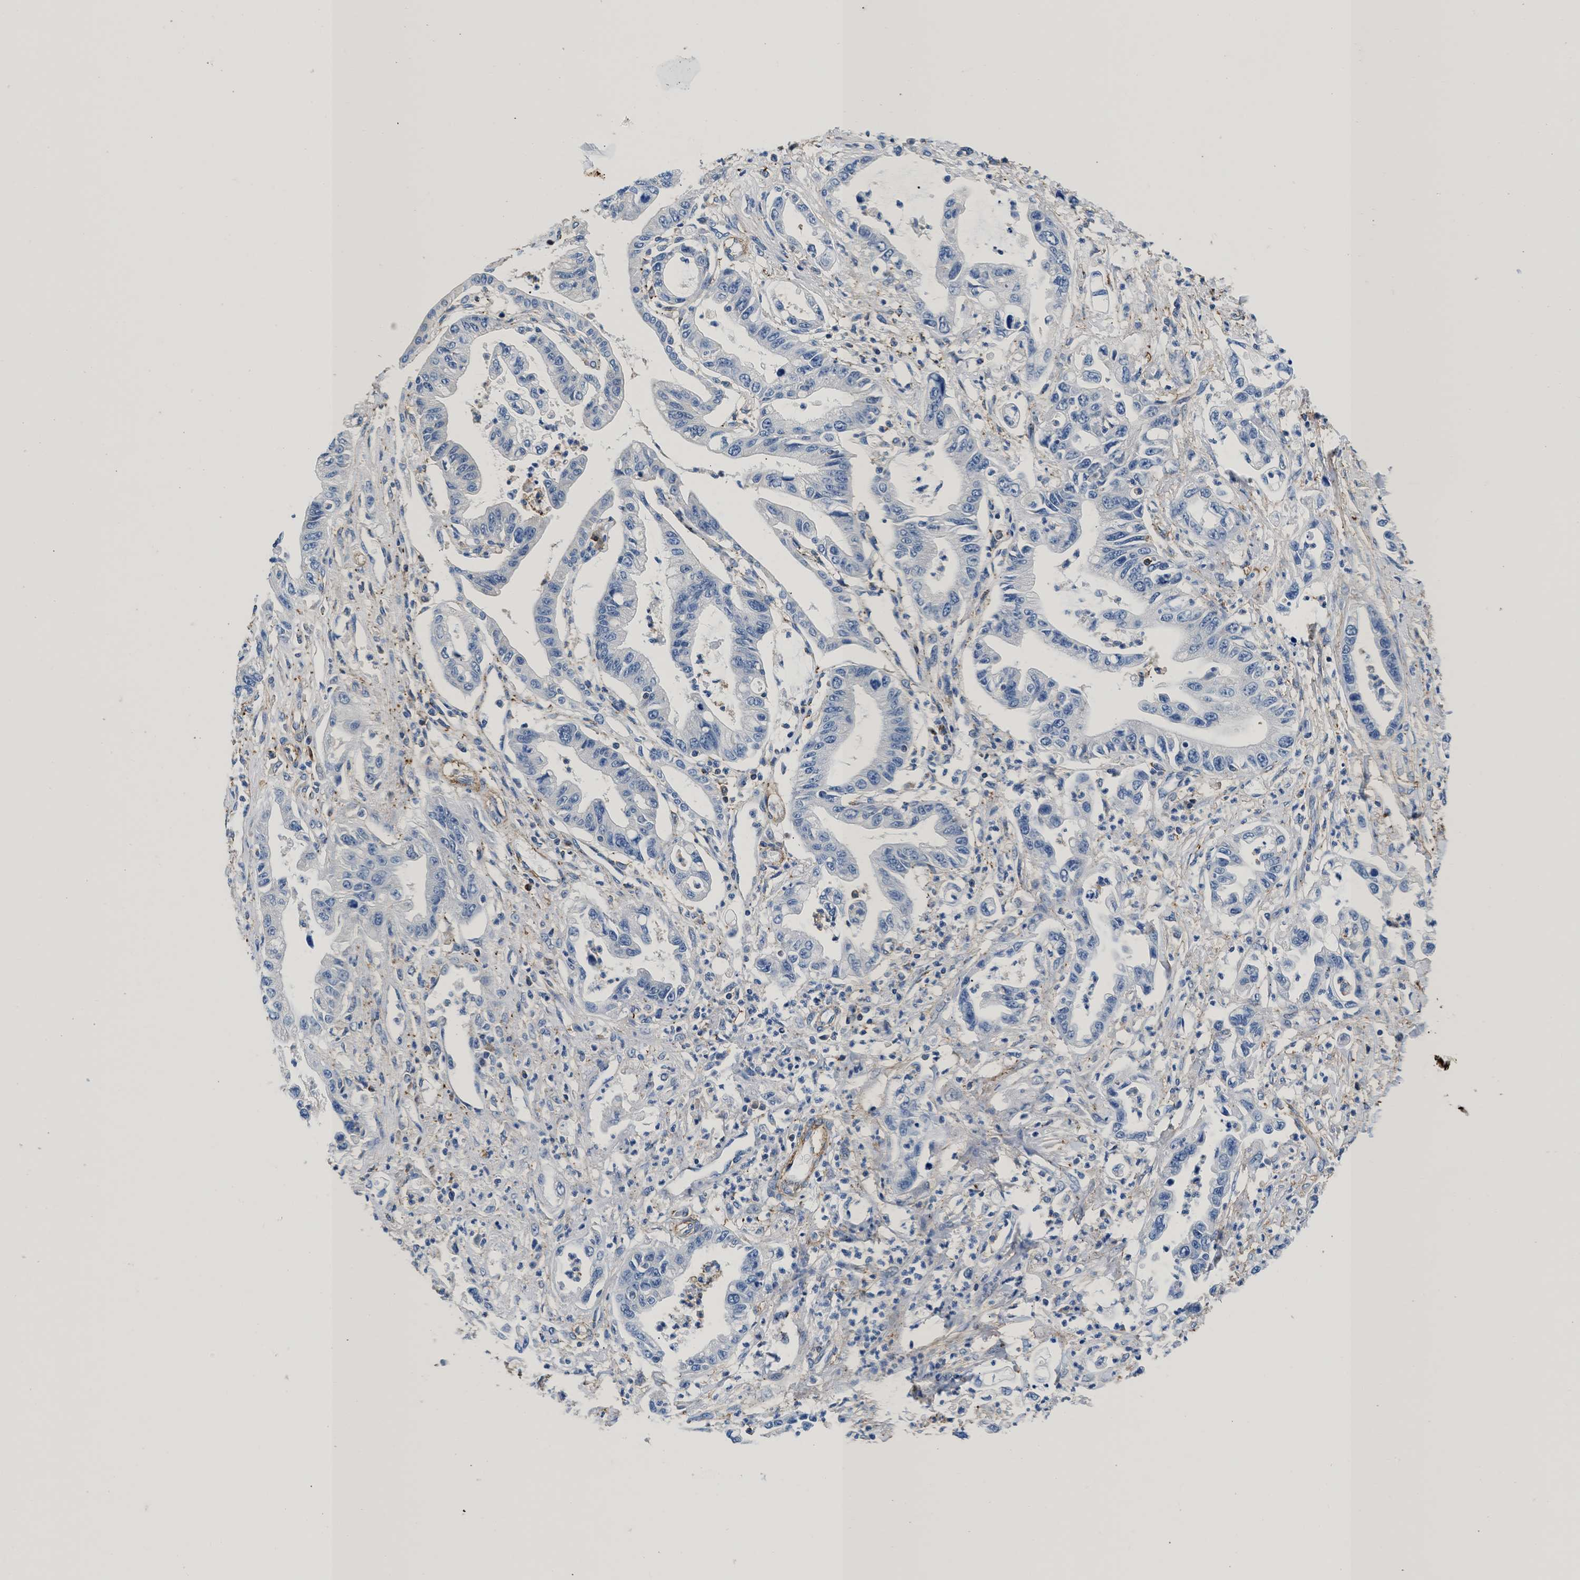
{"staining": {"intensity": "negative", "quantity": "none", "location": "none"}, "tissue": "pancreatic cancer", "cell_type": "Tumor cells", "image_type": "cancer", "snomed": [{"axis": "morphology", "description": "Adenocarcinoma, NOS"}, {"axis": "topography", "description": "Pancreas"}], "caption": "High power microscopy image of an IHC photomicrograph of pancreatic cancer (adenocarcinoma), revealing no significant positivity in tumor cells. Nuclei are stained in blue.", "gene": "KCNQ4", "patient": {"sex": "male", "age": 56}}